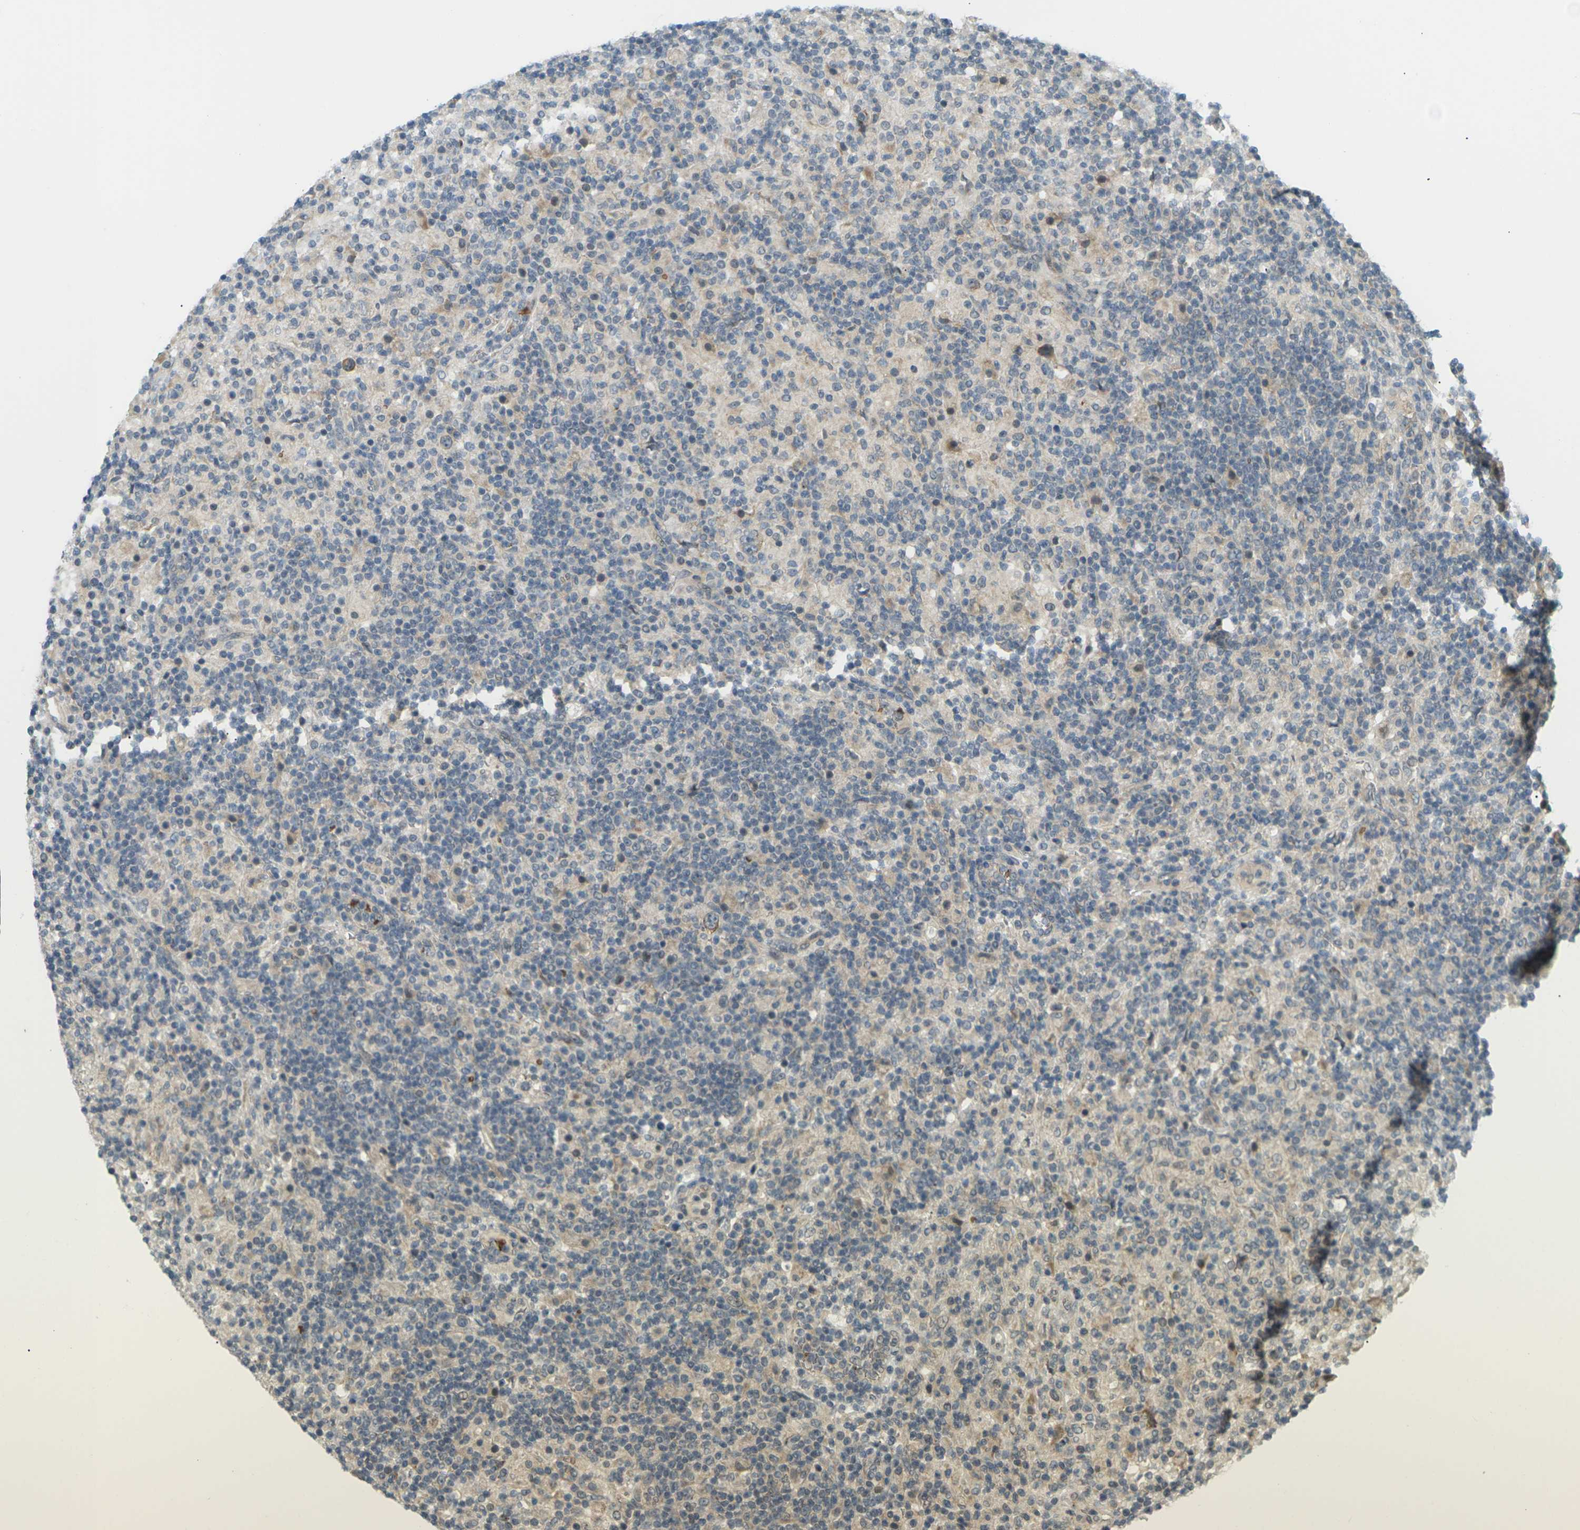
{"staining": {"intensity": "negative", "quantity": "none", "location": "none"}, "tissue": "lymphoma", "cell_type": "Tumor cells", "image_type": "cancer", "snomed": [{"axis": "morphology", "description": "Hodgkin's disease, NOS"}, {"axis": "topography", "description": "Lymph node"}], "caption": "Immunohistochemistry (IHC) photomicrograph of Hodgkin's disease stained for a protein (brown), which exhibits no expression in tumor cells.", "gene": "SOCS6", "patient": {"sex": "male", "age": 70}}